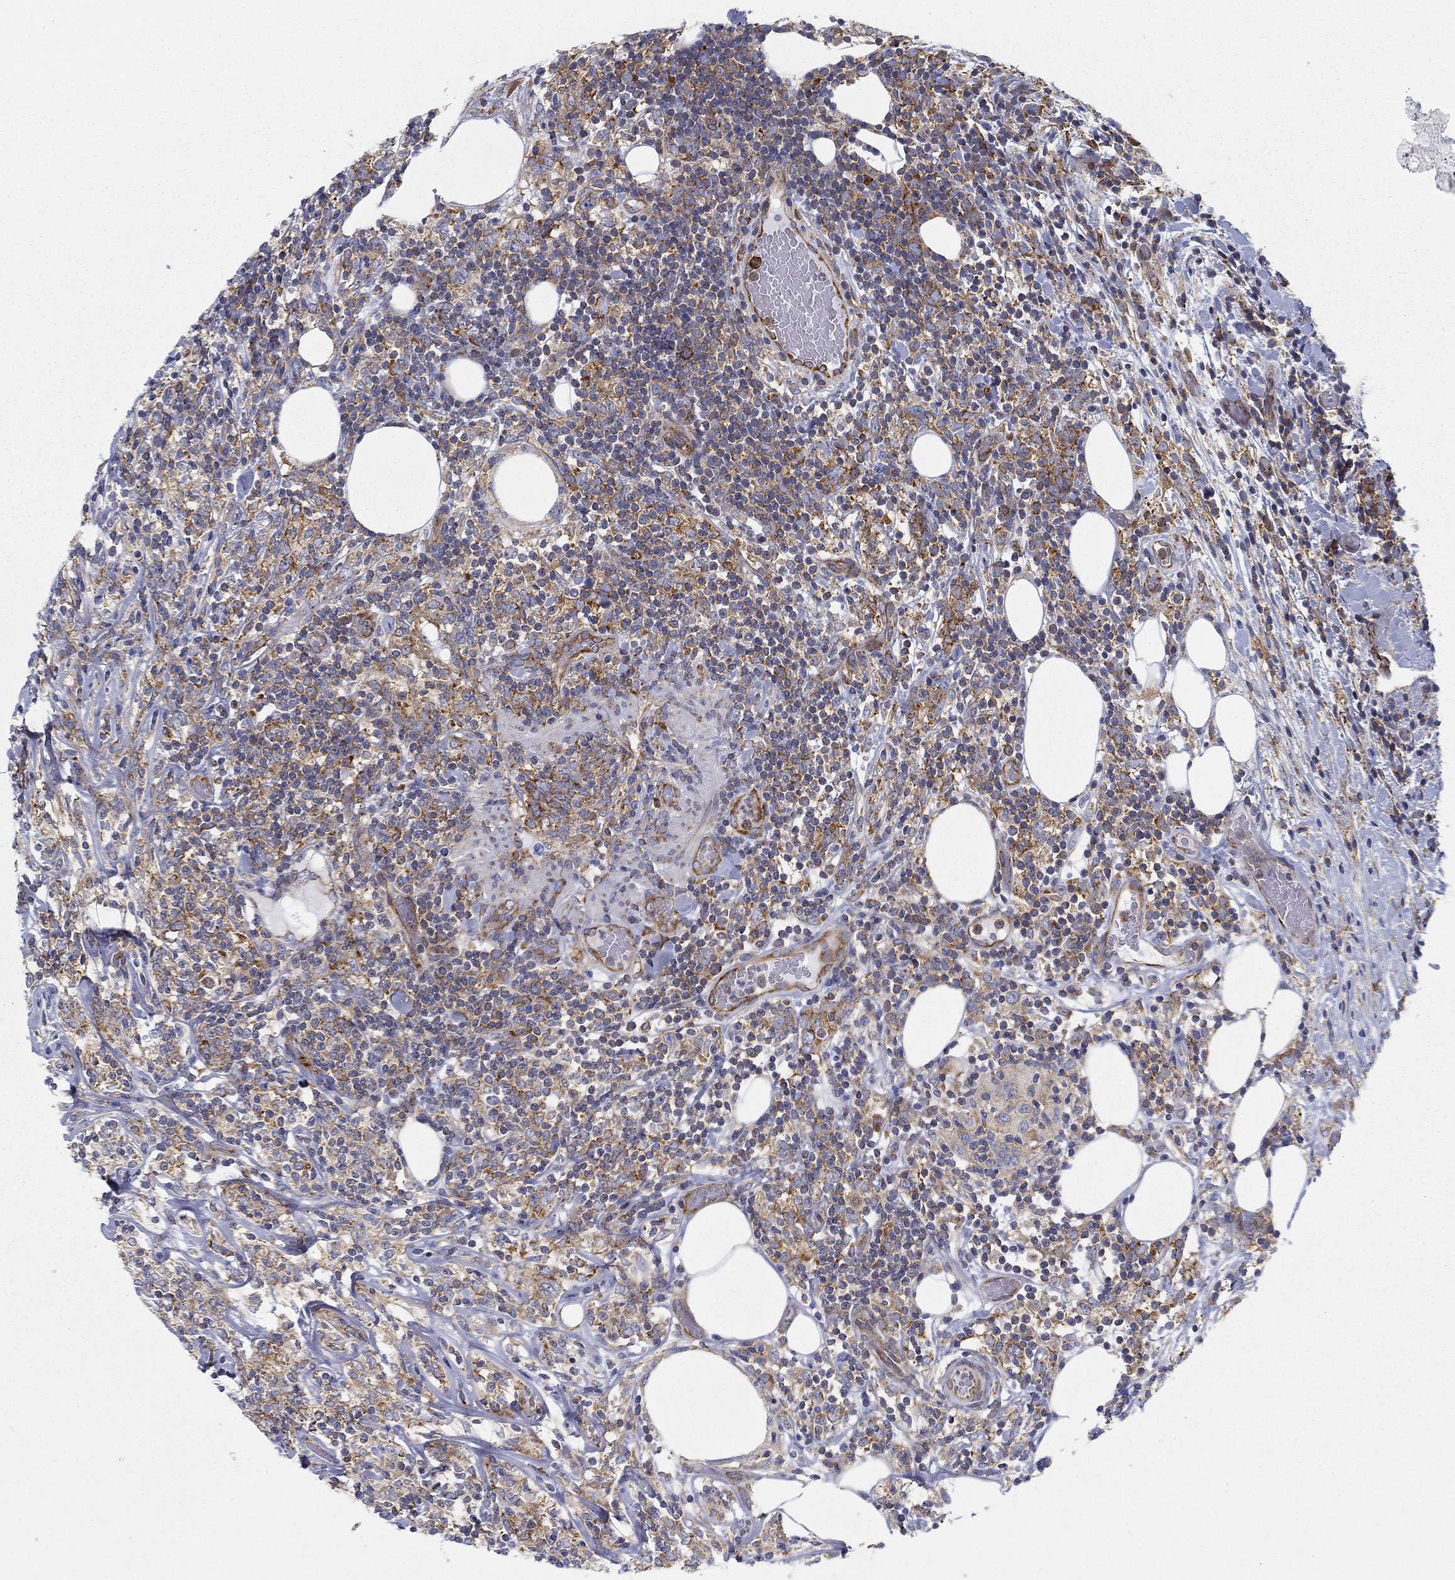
{"staining": {"intensity": "moderate", "quantity": "25%-75%", "location": "cytoplasmic/membranous"}, "tissue": "lymphoma", "cell_type": "Tumor cells", "image_type": "cancer", "snomed": [{"axis": "morphology", "description": "Malignant lymphoma, non-Hodgkin's type, High grade"}, {"axis": "topography", "description": "Lymph node"}], "caption": "IHC of malignant lymphoma, non-Hodgkin's type (high-grade) exhibits medium levels of moderate cytoplasmic/membranous expression in about 25%-75% of tumor cells. (DAB IHC with brightfield microscopy, high magnification).", "gene": "FXR1", "patient": {"sex": "female", "age": 84}}